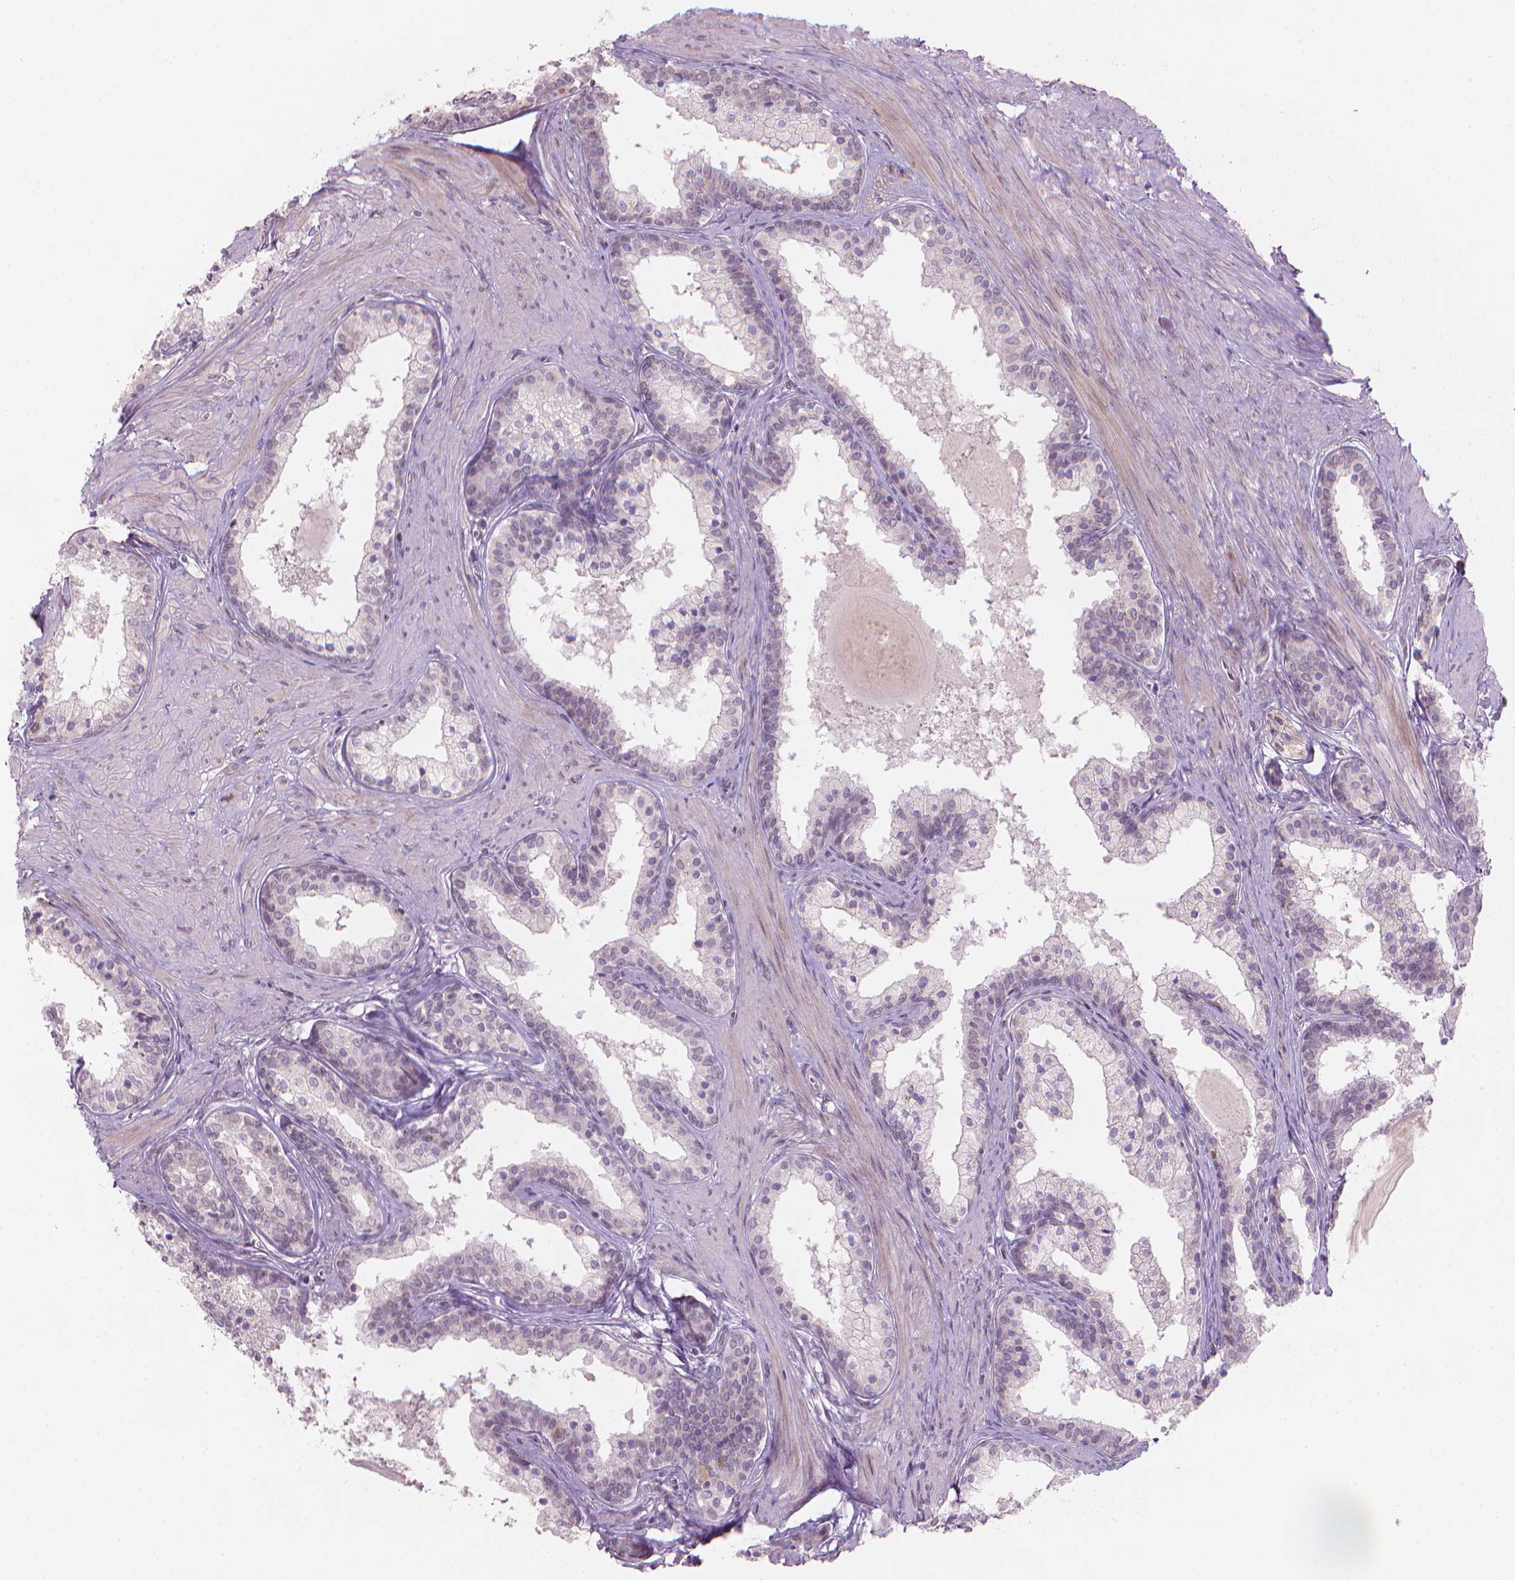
{"staining": {"intensity": "negative", "quantity": "none", "location": "none"}, "tissue": "prostate", "cell_type": "Glandular cells", "image_type": "normal", "snomed": [{"axis": "morphology", "description": "Normal tissue, NOS"}, {"axis": "topography", "description": "Prostate"}], "caption": "IHC of benign human prostate shows no staining in glandular cells. (DAB (3,3'-diaminobenzidine) immunohistochemistry visualized using brightfield microscopy, high magnification).", "gene": "IFFO1", "patient": {"sex": "male", "age": 61}}